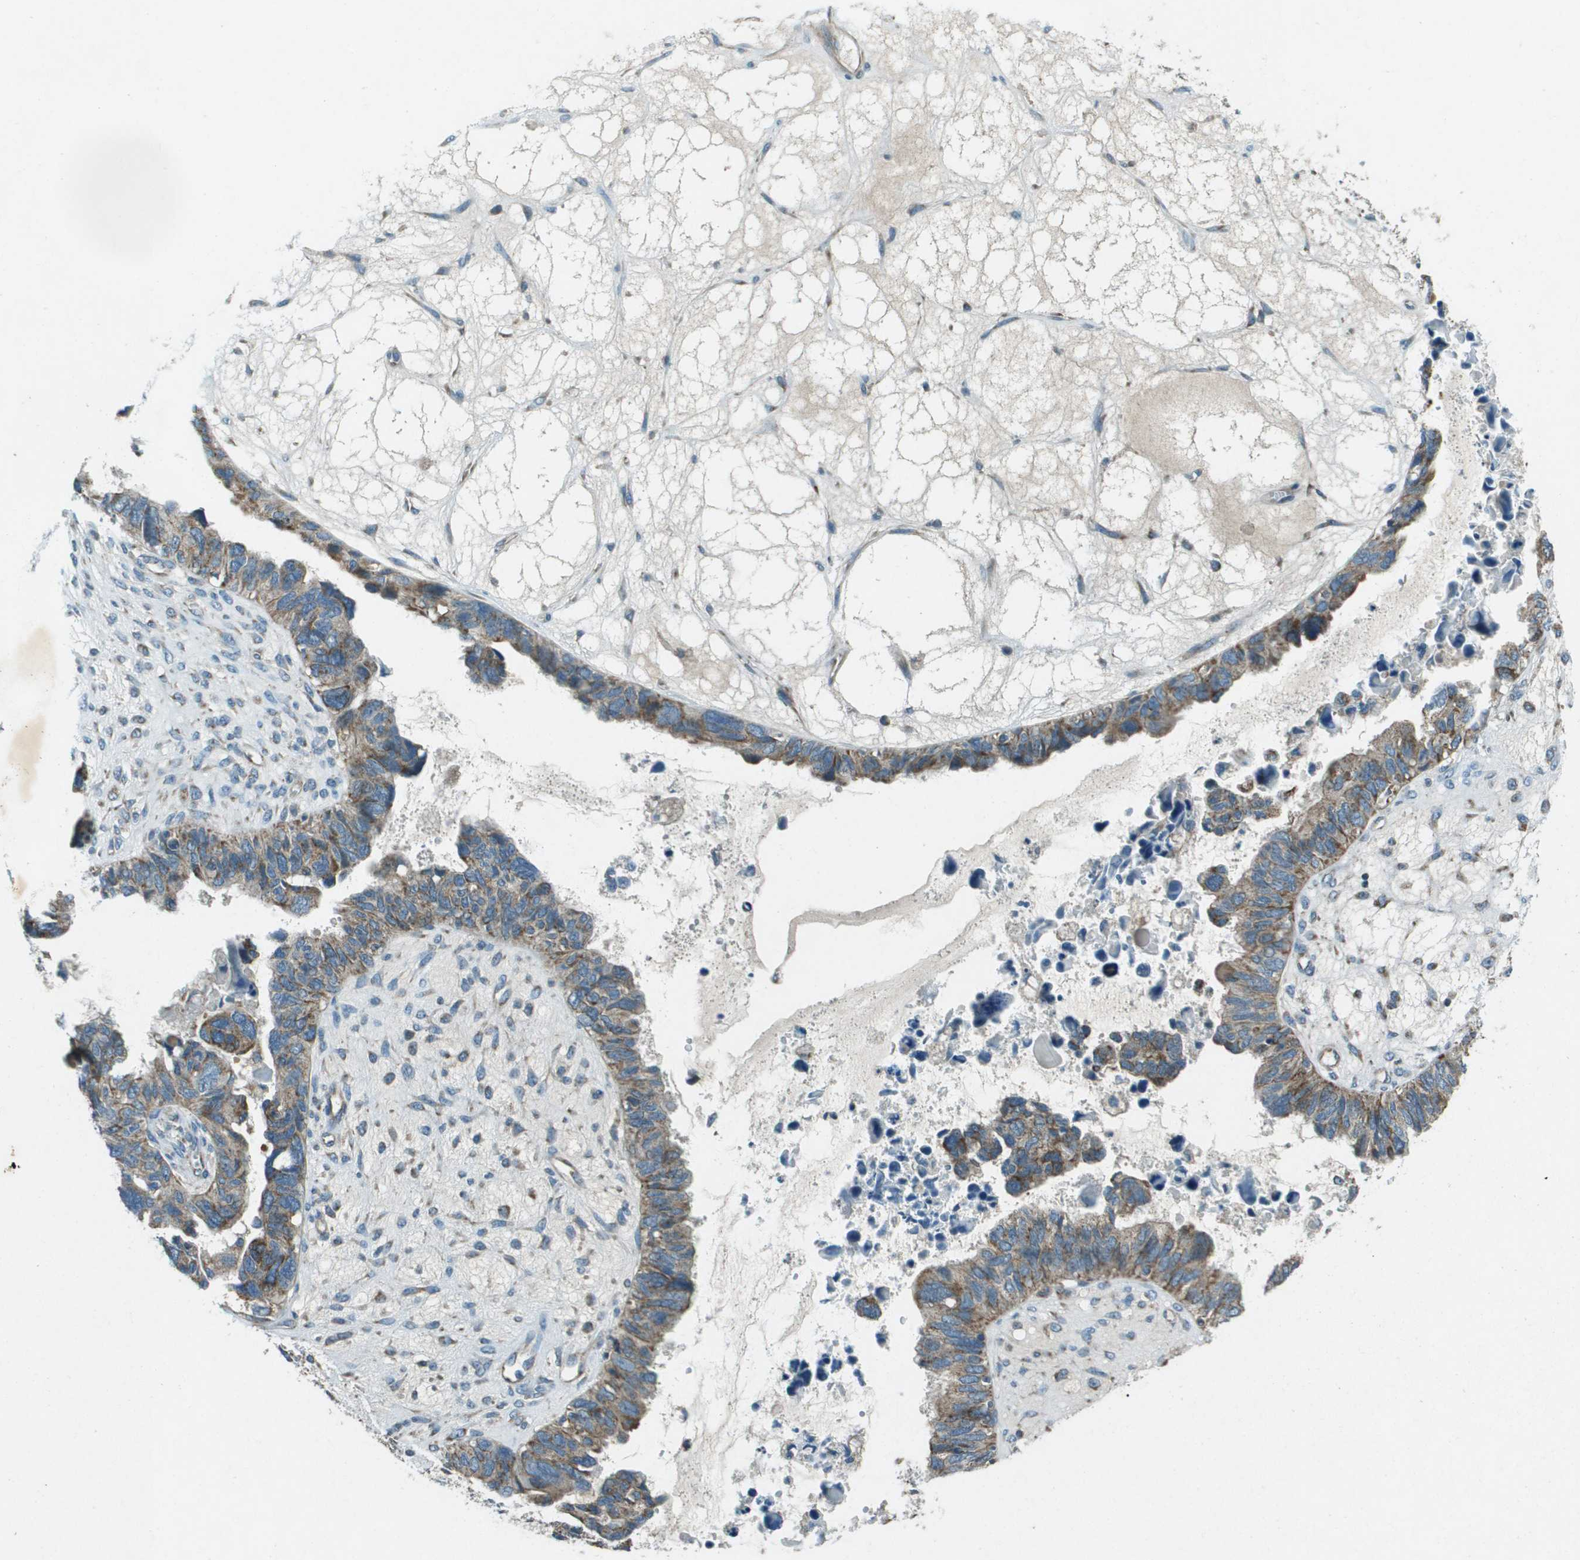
{"staining": {"intensity": "moderate", "quantity": ">75%", "location": "cytoplasmic/membranous"}, "tissue": "ovarian cancer", "cell_type": "Tumor cells", "image_type": "cancer", "snomed": [{"axis": "morphology", "description": "Cystadenocarcinoma, serous, NOS"}, {"axis": "topography", "description": "Ovary"}], "caption": "High-power microscopy captured an immunohistochemistry micrograph of ovarian serous cystadenocarcinoma, revealing moderate cytoplasmic/membranous positivity in about >75% of tumor cells.", "gene": "MIGA1", "patient": {"sex": "female", "age": 79}}